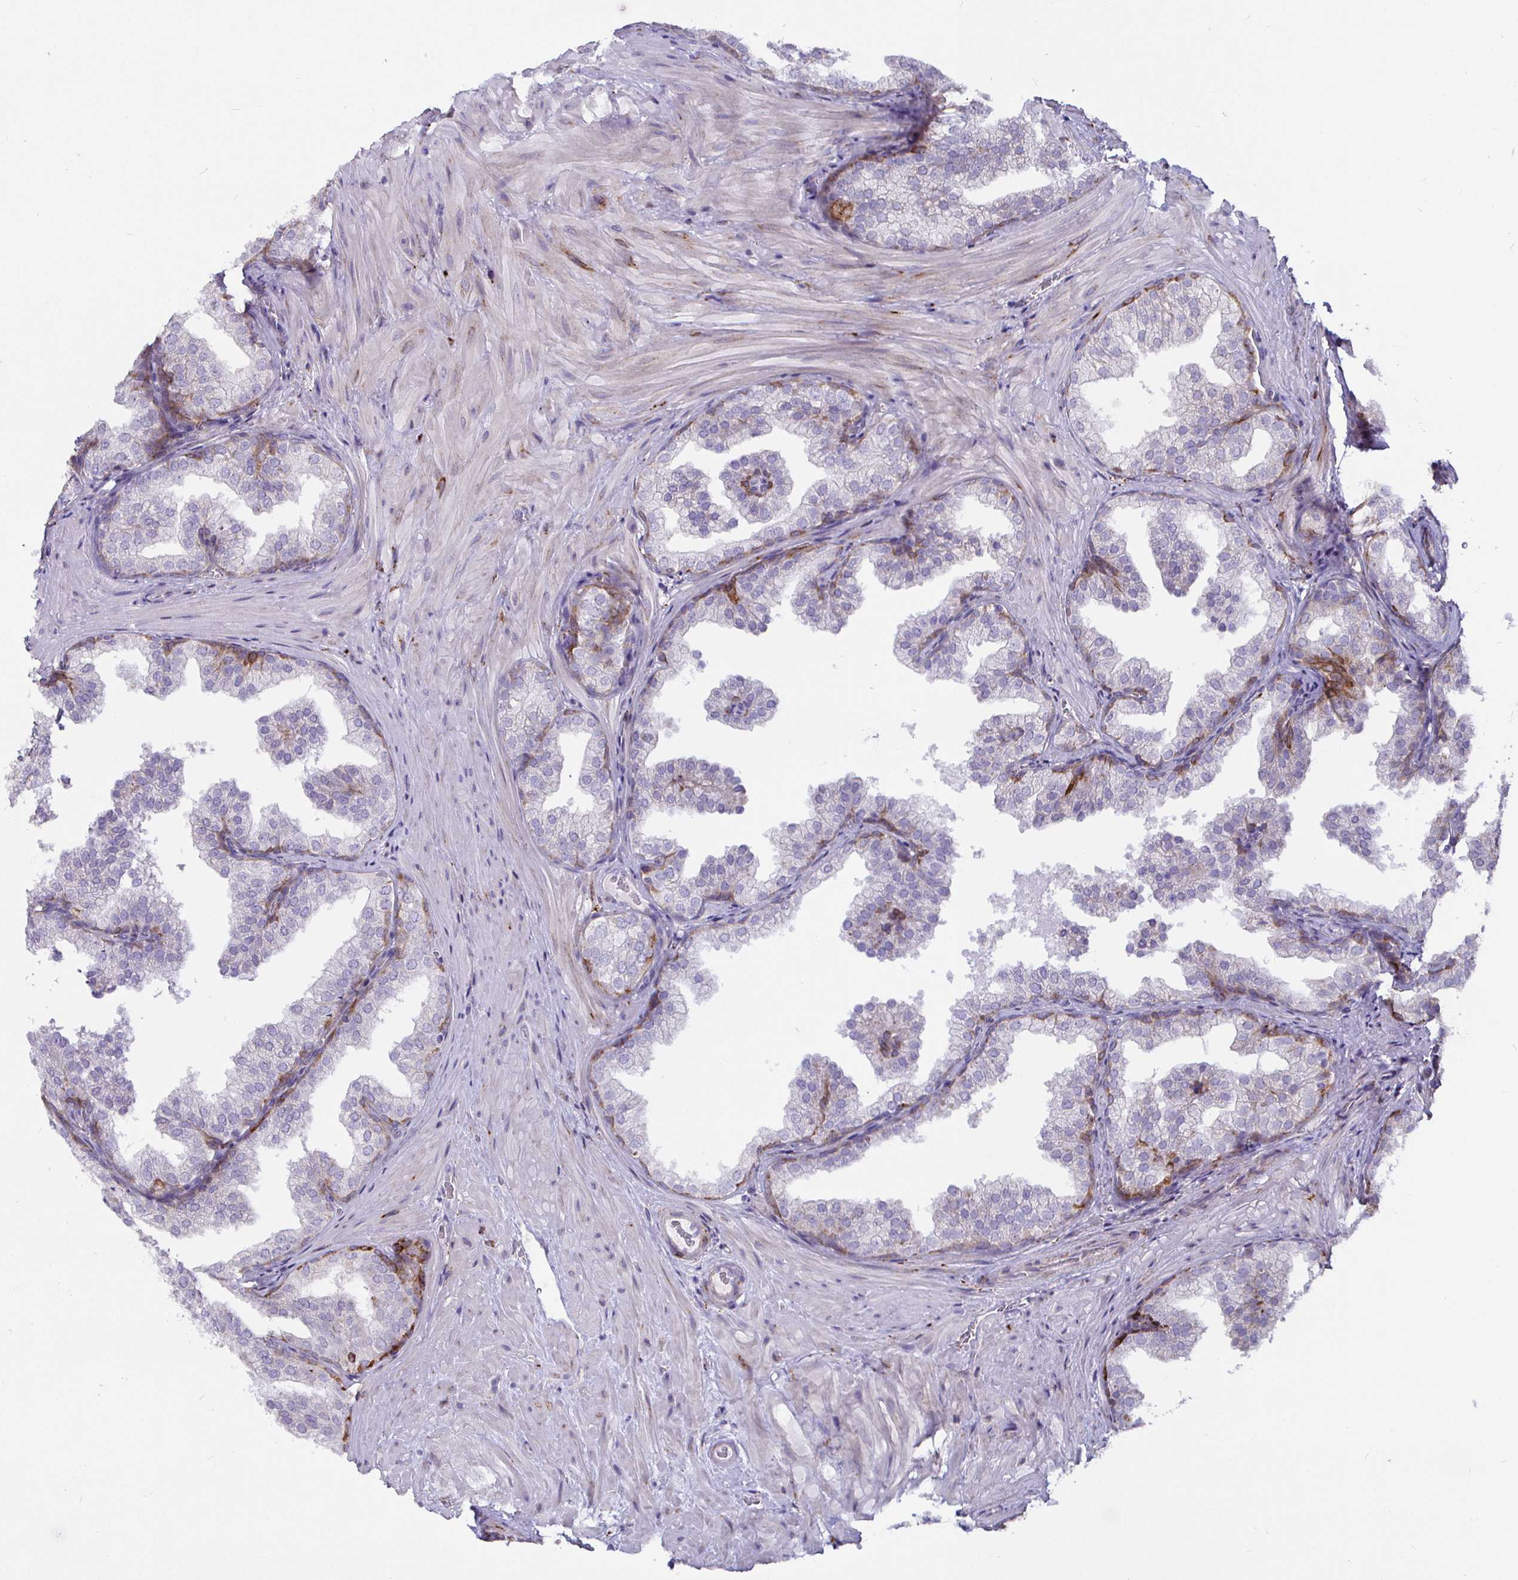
{"staining": {"intensity": "moderate", "quantity": "<25%", "location": "cytoplasmic/membranous"}, "tissue": "prostate", "cell_type": "Glandular cells", "image_type": "normal", "snomed": [{"axis": "morphology", "description": "Normal tissue, NOS"}, {"axis": "topography", "description": "Prostate"}], "caption": "Immunohistochemistry (IHC) (DAB (3,3'-diaminobenzidine)) staining of unremarkable prostate exhibits moderate cytoplasmic/membranous protein positivity in about <25% of glandular cells.", "gene": "P4HA2", "patient": {"sex": "male", "age": 37}}